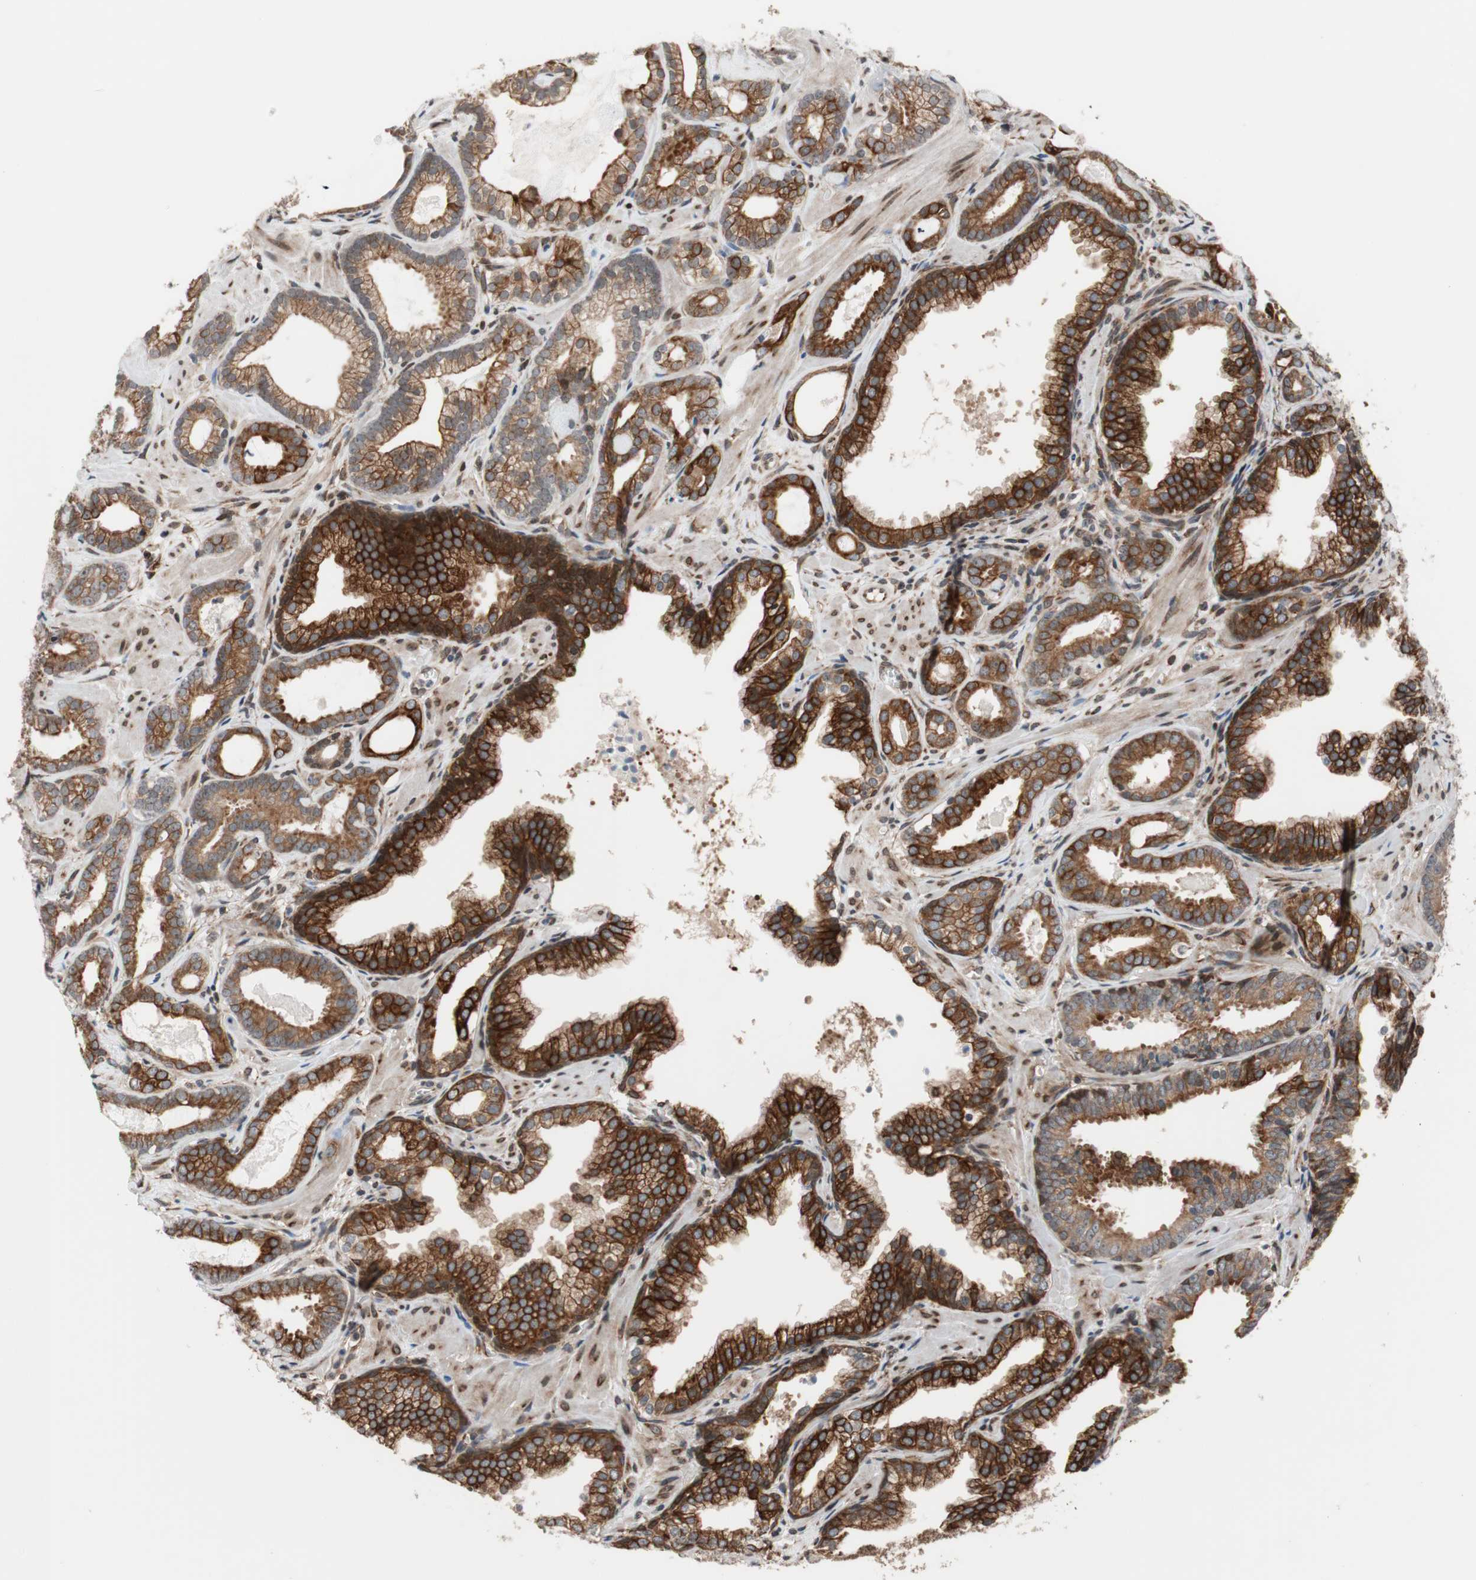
{"staining": {"intensity": "strong", "quantity": ">75%", "location": "cytoplasmic/membranous"}, "tissue": "prostate cancer", "cell_type": "Tumor cells", "image_type": "cancer", "snomed": [{"axis": "morphology", "description": "Adenocarcinoma, Low grade"}, {"axis": "topography", "description": "Prostate"}], "caption": "A high amount of strong cytoplasmic/membranous positivity is present in approximately >75% of tumor cells in prostate low-grade adenocarcinoma tissue. (DAB (3,3'-diaminobenzidine) IHC, brown staining for protein, blue staining for nuclei).", "gene": "ZNF512B", "patient": {"sex": "male", "age": 57}}